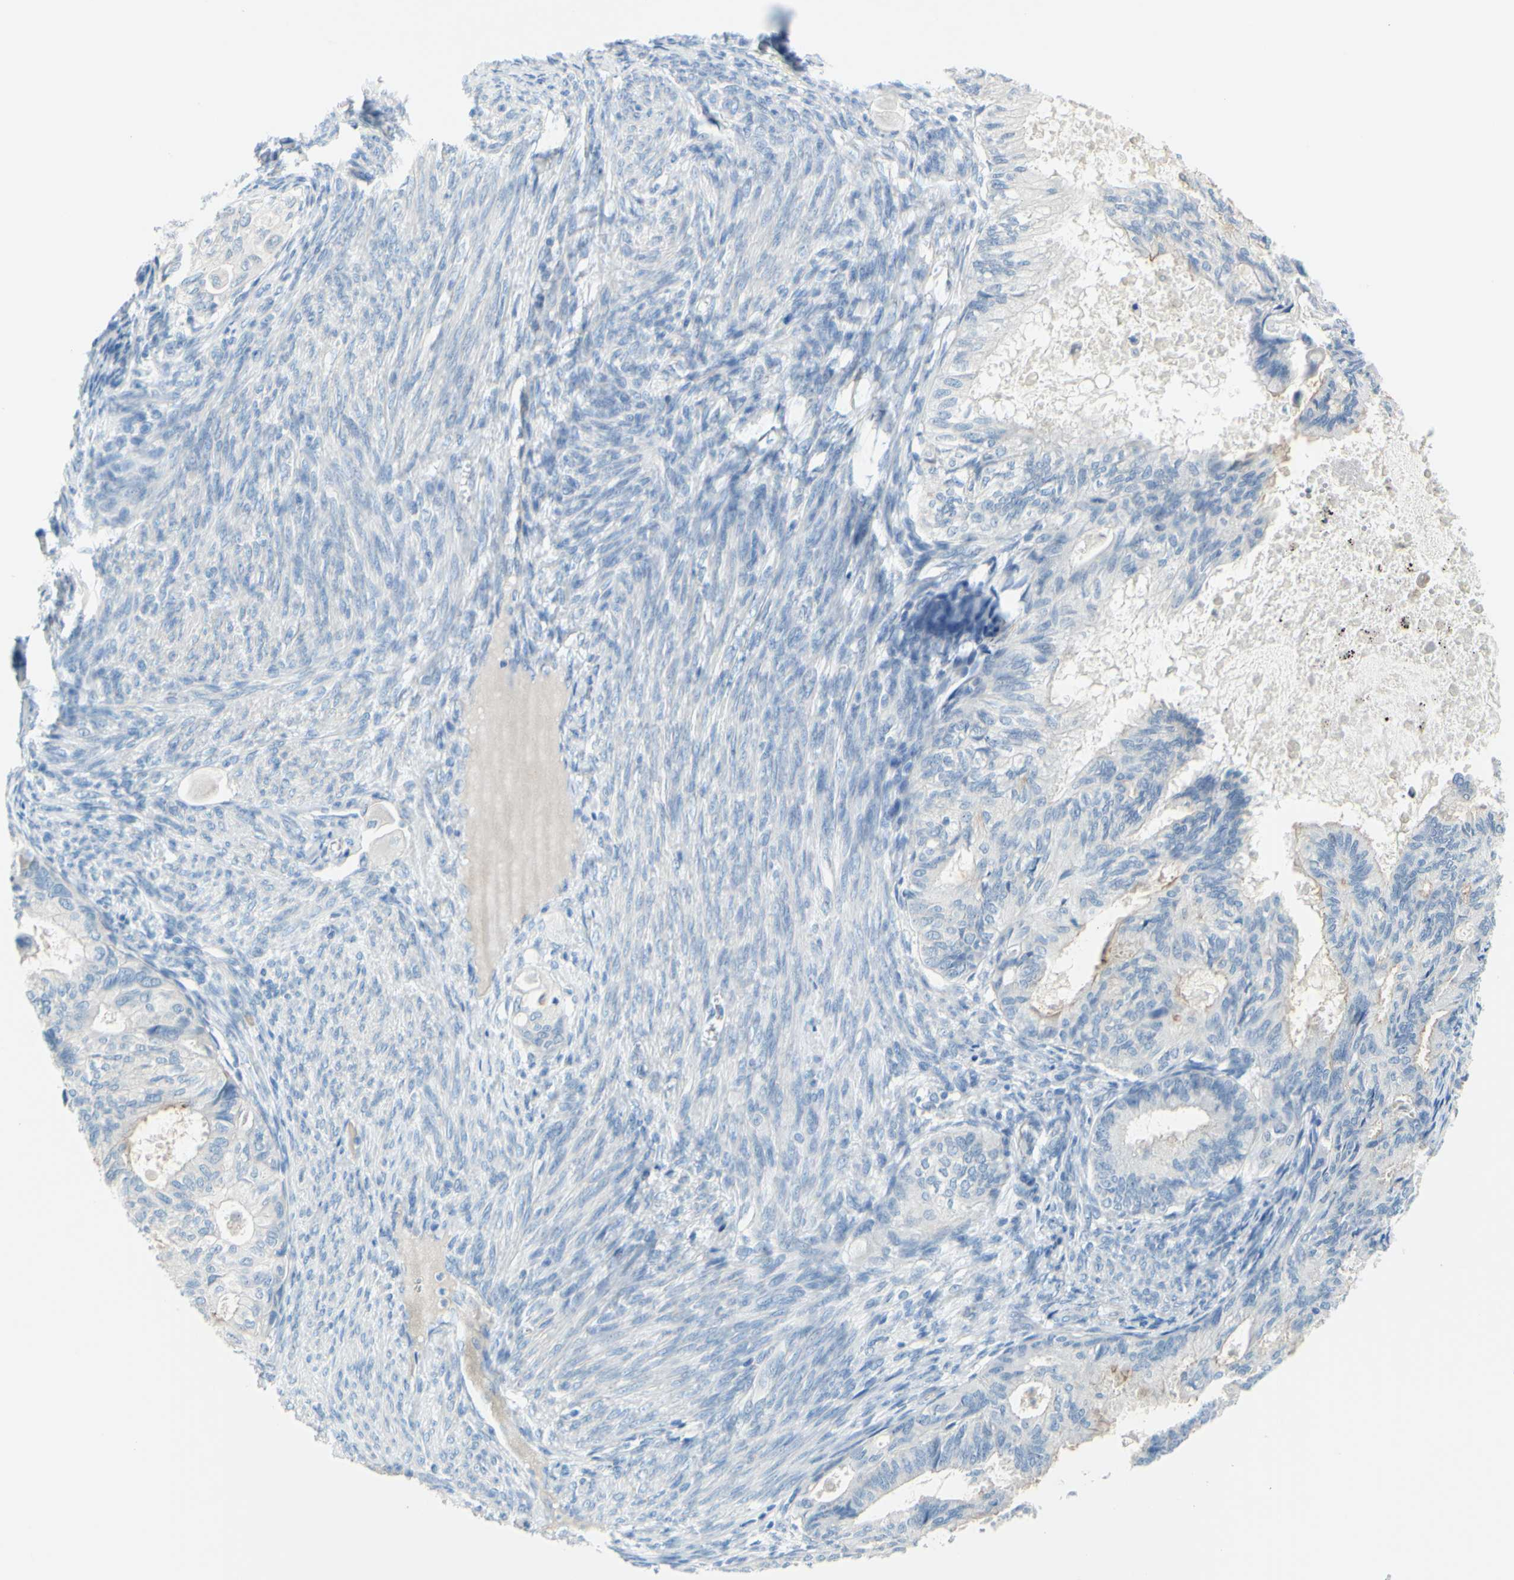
{"staining": {"intensity": "weak", "quantity": "<25%", "location": "cytoplasmic/membranous"}, "tissue": "cervical cancer", "cell_type": "Tumor cells", "image_type": "cancer", "snomed": [{"axis": "morphology", "description": "Normal tissue, NOS"}, {"axis": "morphology", "description": "Adenocarcinoma, NOS"}, {"axis": "topography", "description": "Cervix"}, {"axis": "topography", "description": "Endometrium"}], "caption": "Immunohistochemistry histopathology image of human cervical adenocarcinoma stained for a protein (brown), which demonstrates no expression in tumor cells.", "gene": "SLC1A2", "patient": {"sex": "female", "age": 86}}